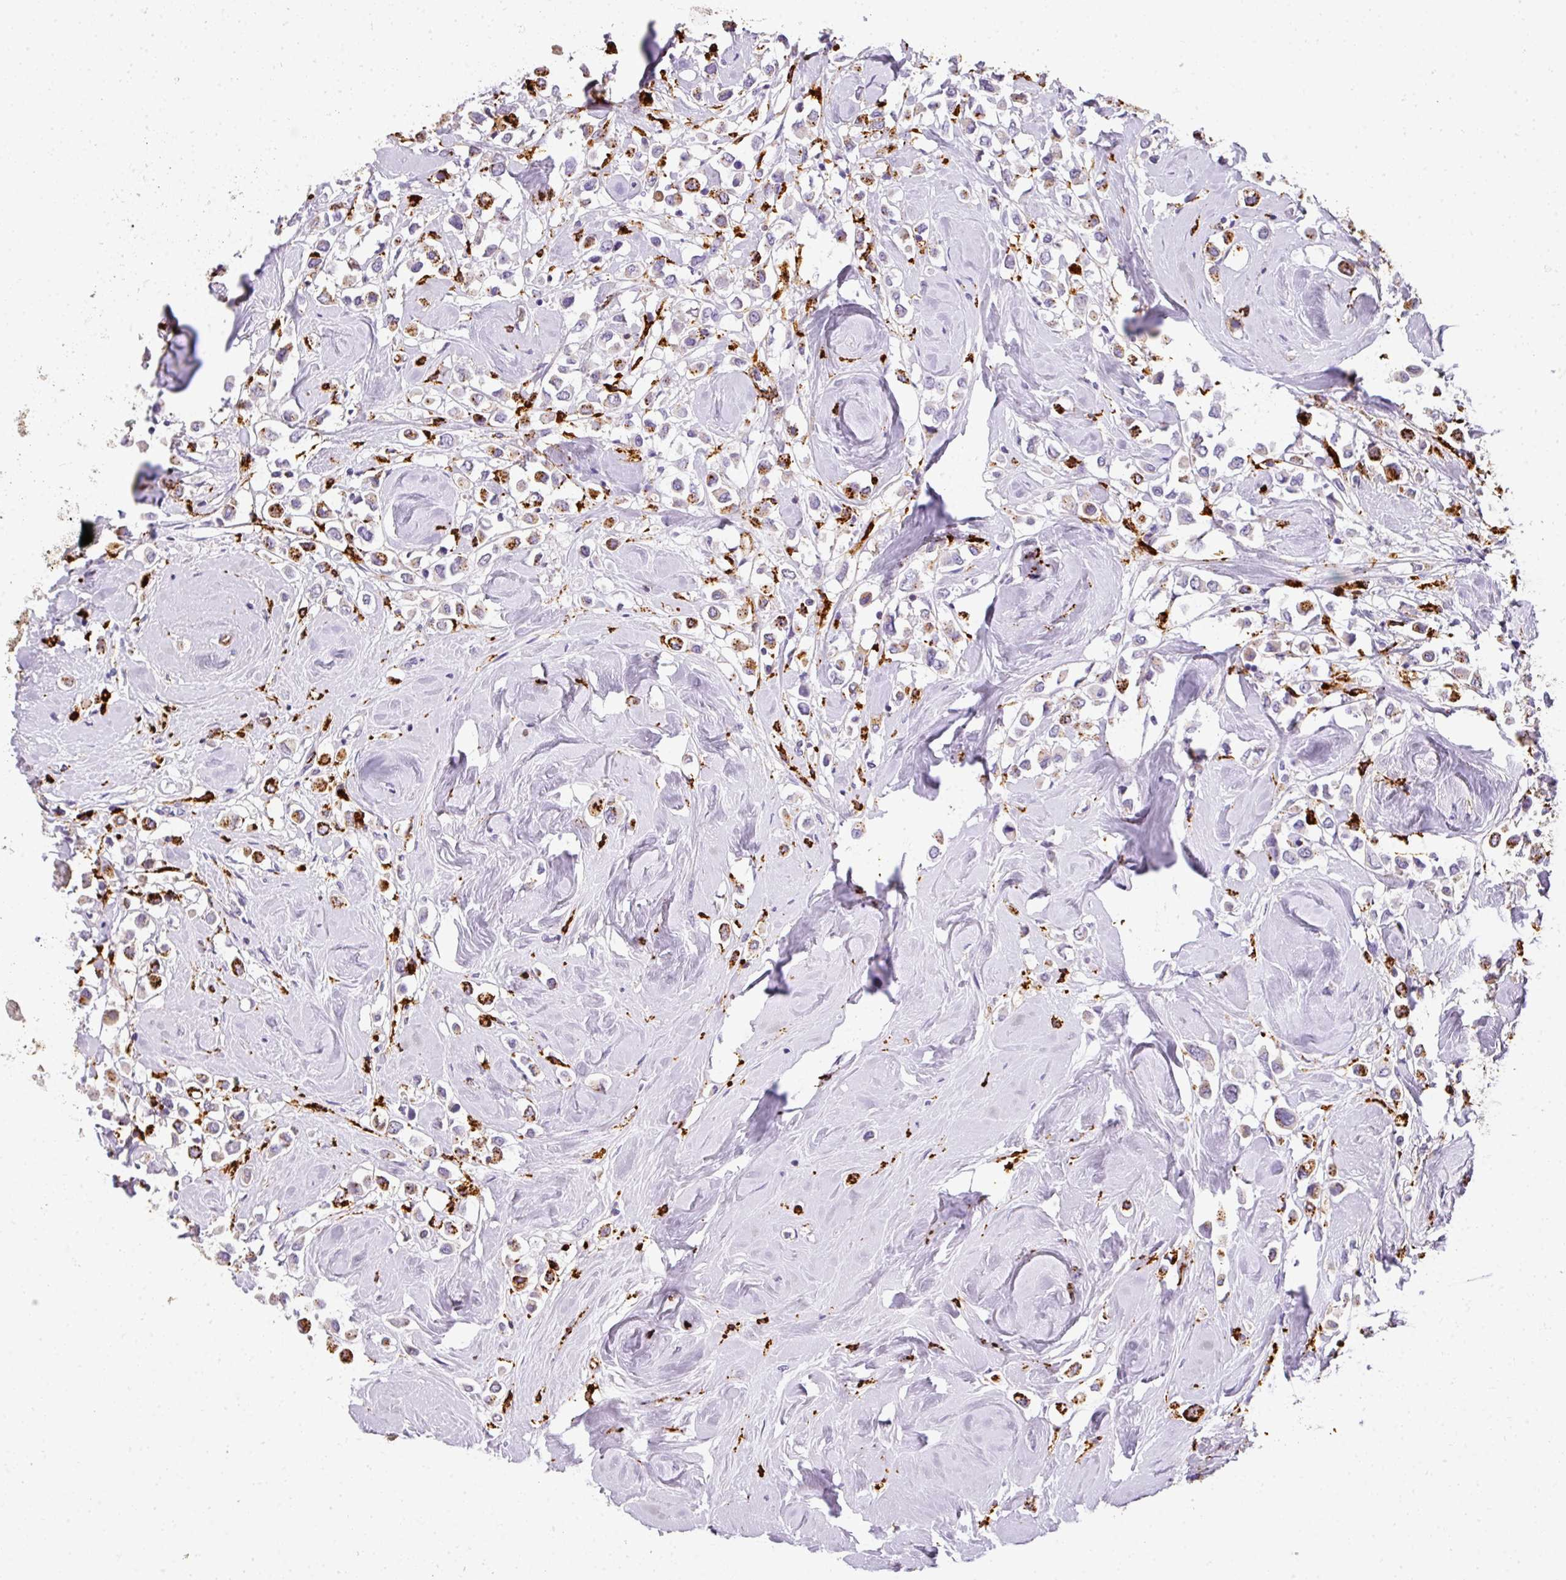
{"staining": {"intensity": "strong", "quantity": "25%-75%", "location": "cytoplasmic/membranous"}, "tissue": "breast cancer", "cell_type": "Tumor cells", "image_type": "cancer", "snomed": [{"axis": "morphology", "description": "Duct carcinoma"}, {"axis": "topography", "description": "Breast"}], "caption": "Immunohistochemical staining of human breast cancer shows high levels of strong cytoplasmic/membranous expression in about 25%-75% of tumor cells.", "gene": "MMACHC", "patient": {"sex": "female", "age": 61}}